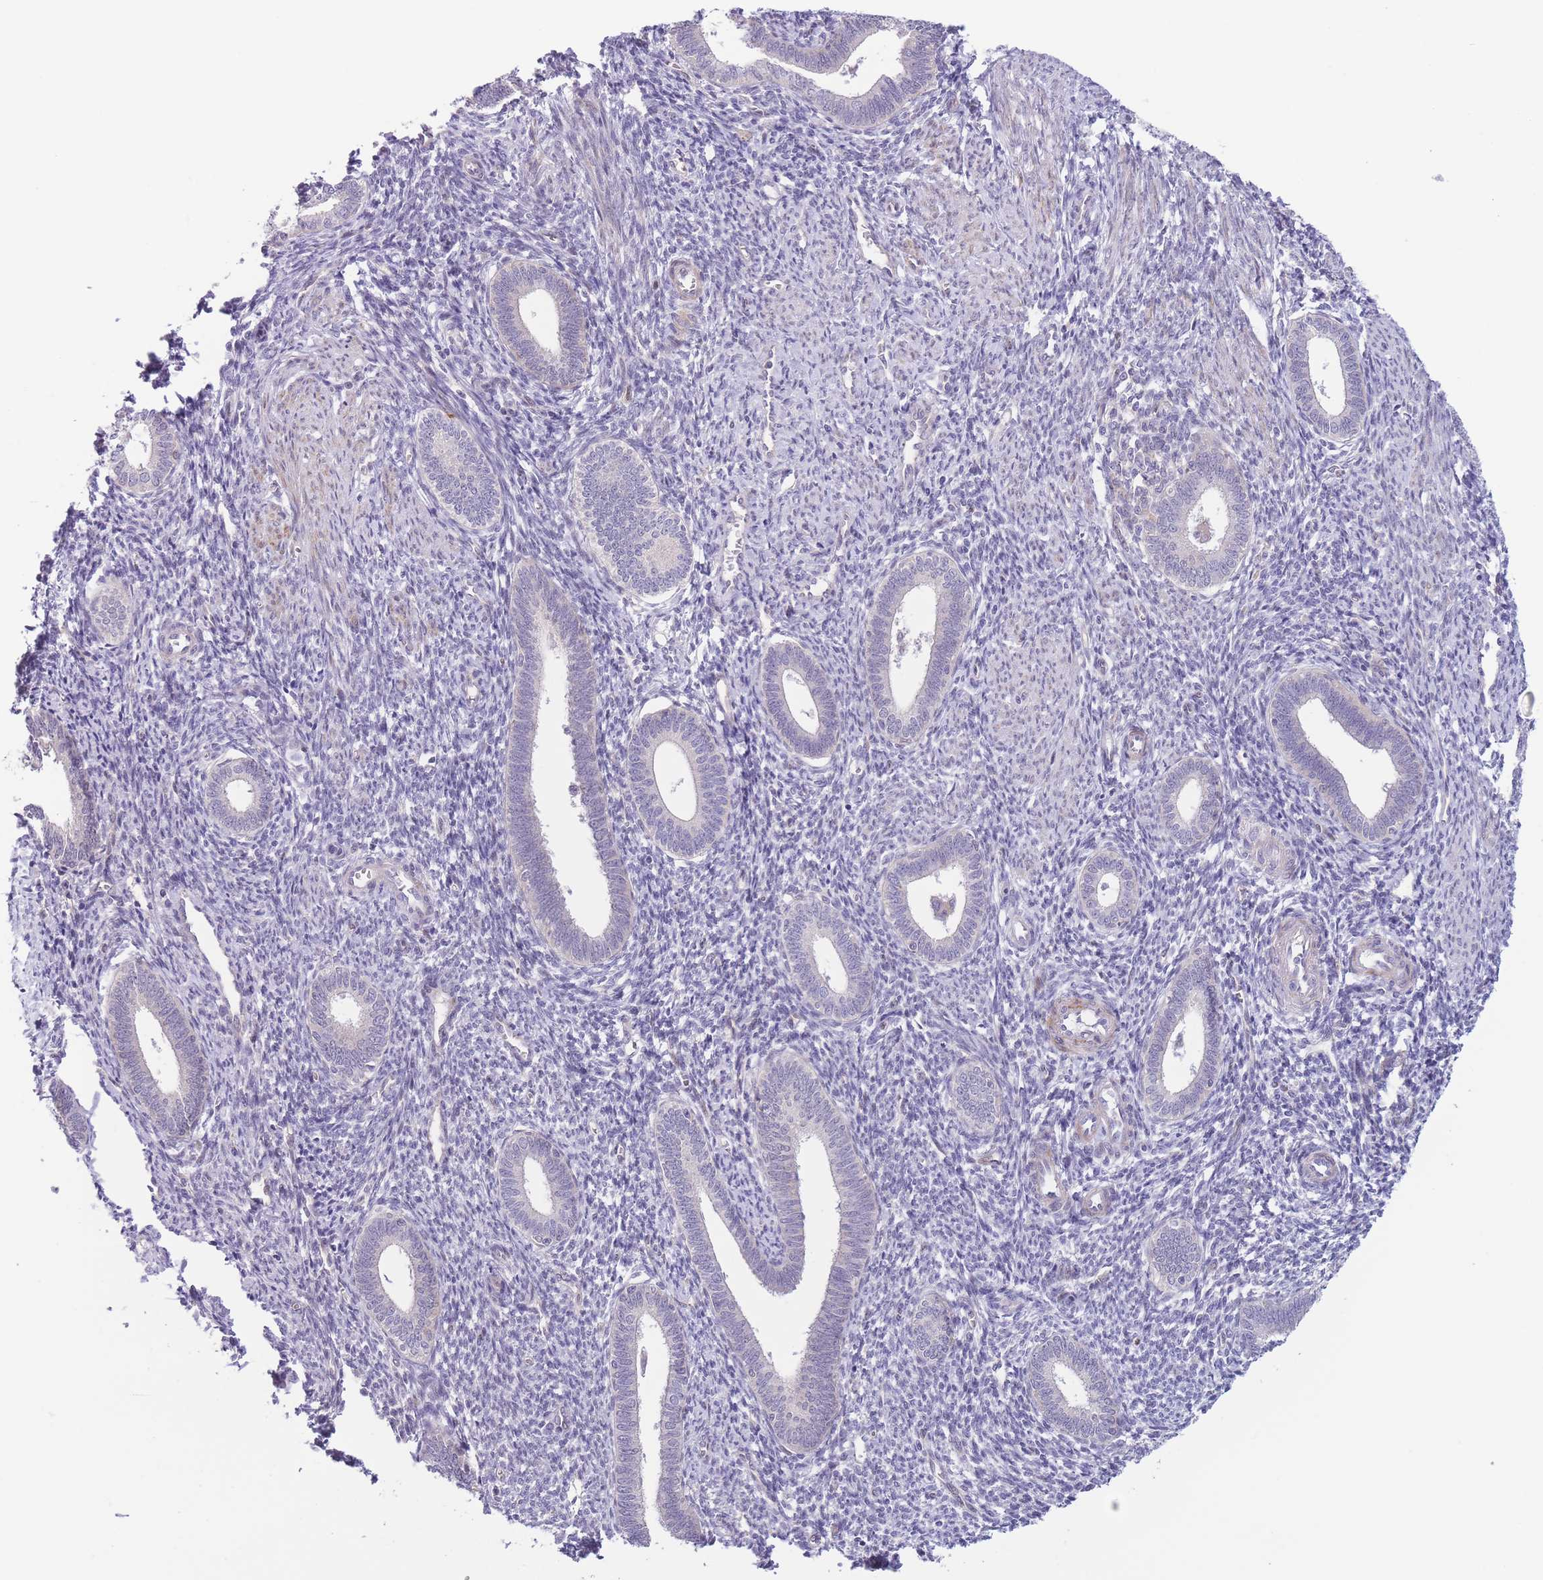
{"staining": {"intensity": "negative", "quantity": "none", "location": "none"}, "tissue": "endometrium", "cell_type": "Cells in endometrial stroma", "image_type": "normal", "snomed": [{"axis": "morphology", "description": "Normal tissue, NOS"}, {"axis": "topography", "description": "Endometrium"}], "caption": "Immunohistochemical staining of normal human endometrium shows no significant positivity in cells in endometrial stroma. (Brightfield microscopy of DAB immunohistochemistry (IHC) at high magnification).", "gene": "C9orf152", "patient": {"sex": "female", "age": 41}}